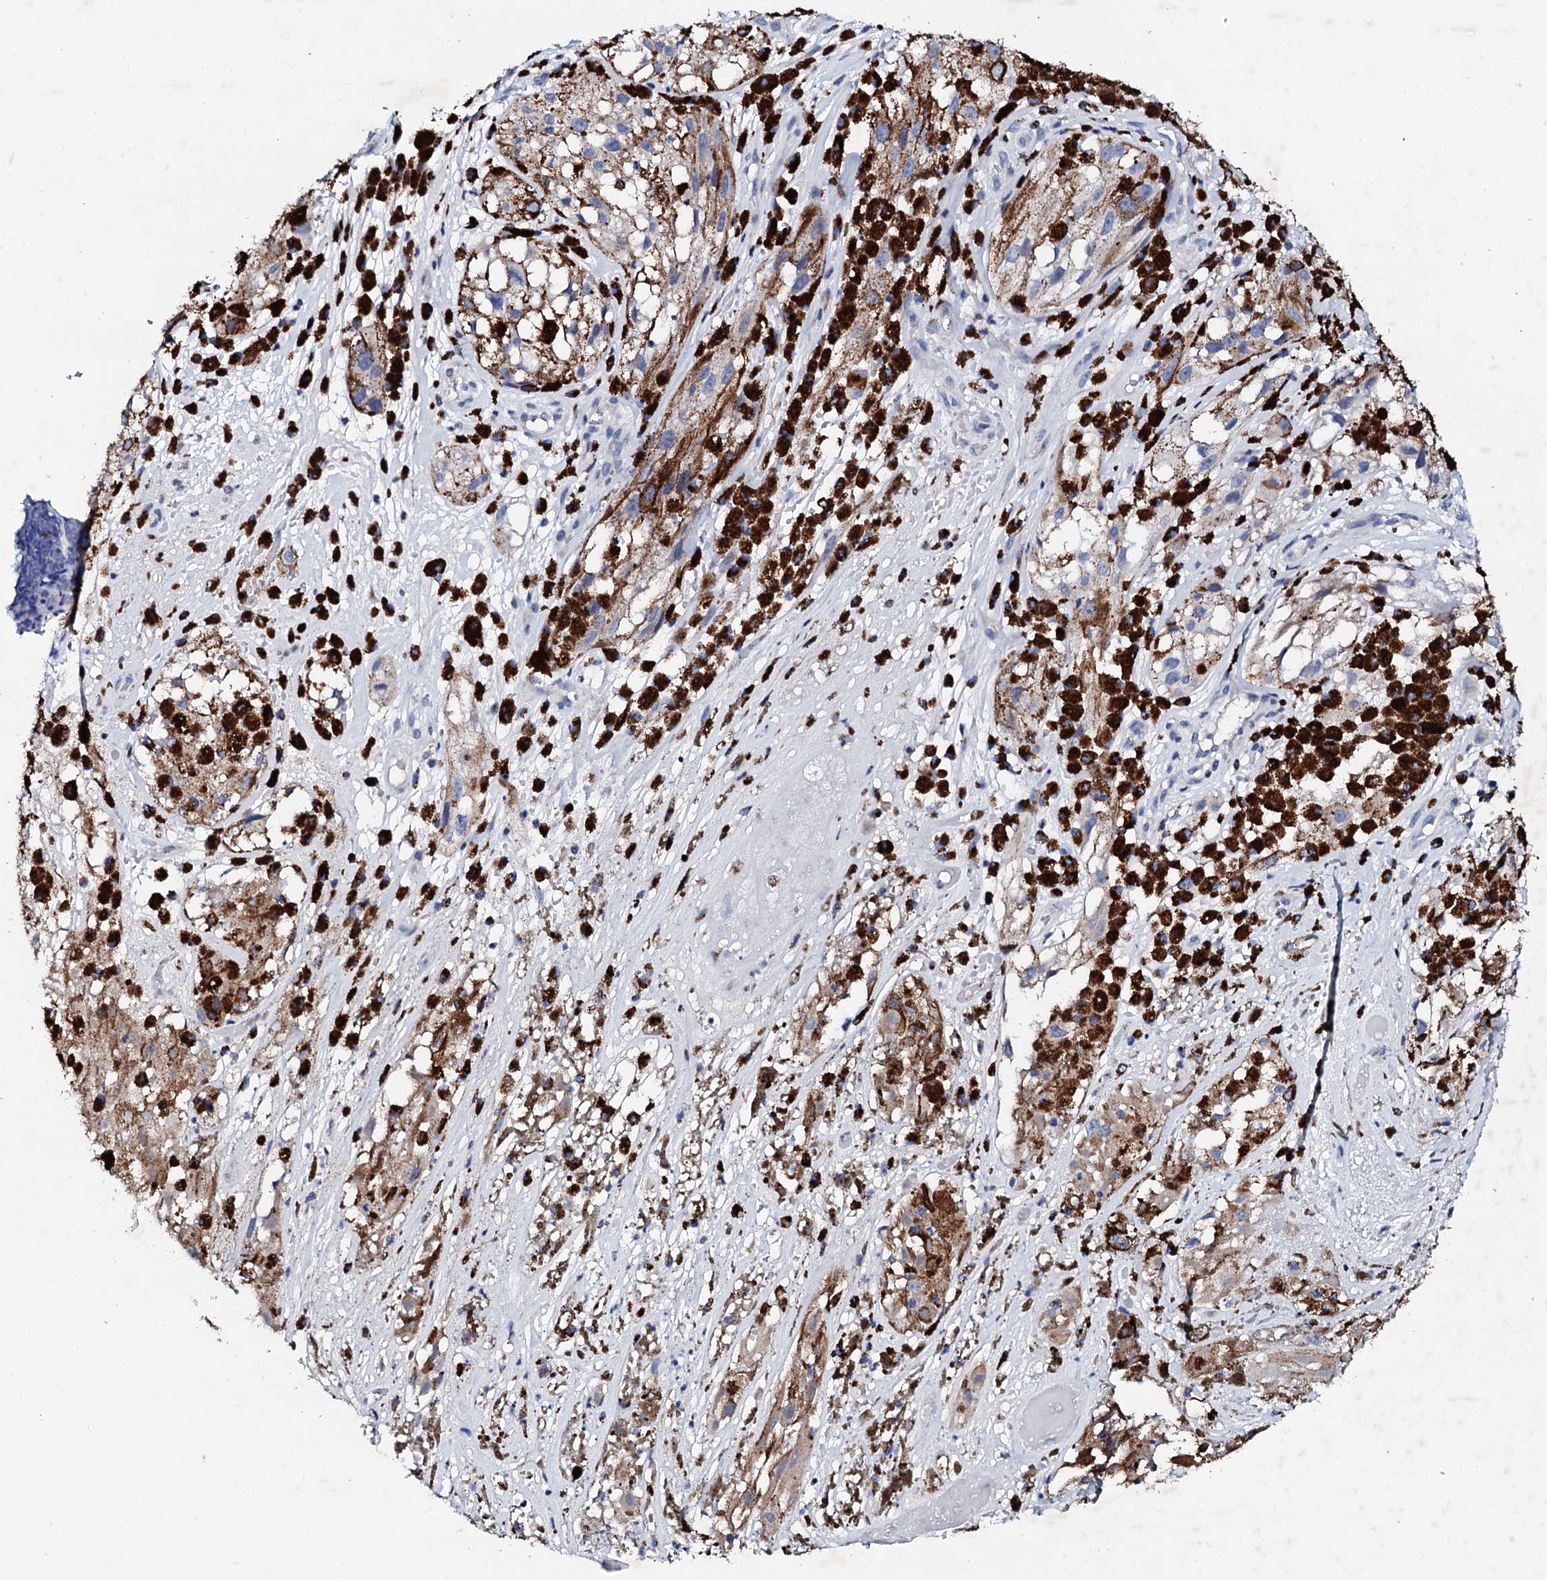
{"staining": {"intensity": "weak", "quantity": ">75%", "location": "cytoplasmic/membranous"}, "tissue": "melanoma", "cell_type": "Tumor cells", "image_type": "cancer", "snomed": [{"axis": "morphology", "description": "Malignant melanoma, NOS"}, {"axis": "topography", "description": "Skin"}], "caption": "Immunohistochemistry micrograph of neoplastic tissue: malignant melanoma stained using immunohistochemistry (IHC) demonstrates low levels of weak protein expression localized specifically in the cytoplasmic/membranous of tumor cells, appearing as a cytoplasmic/membranous brown color.", "gene": "TRDN", "patient": {"sex": "male", "age": 88}}